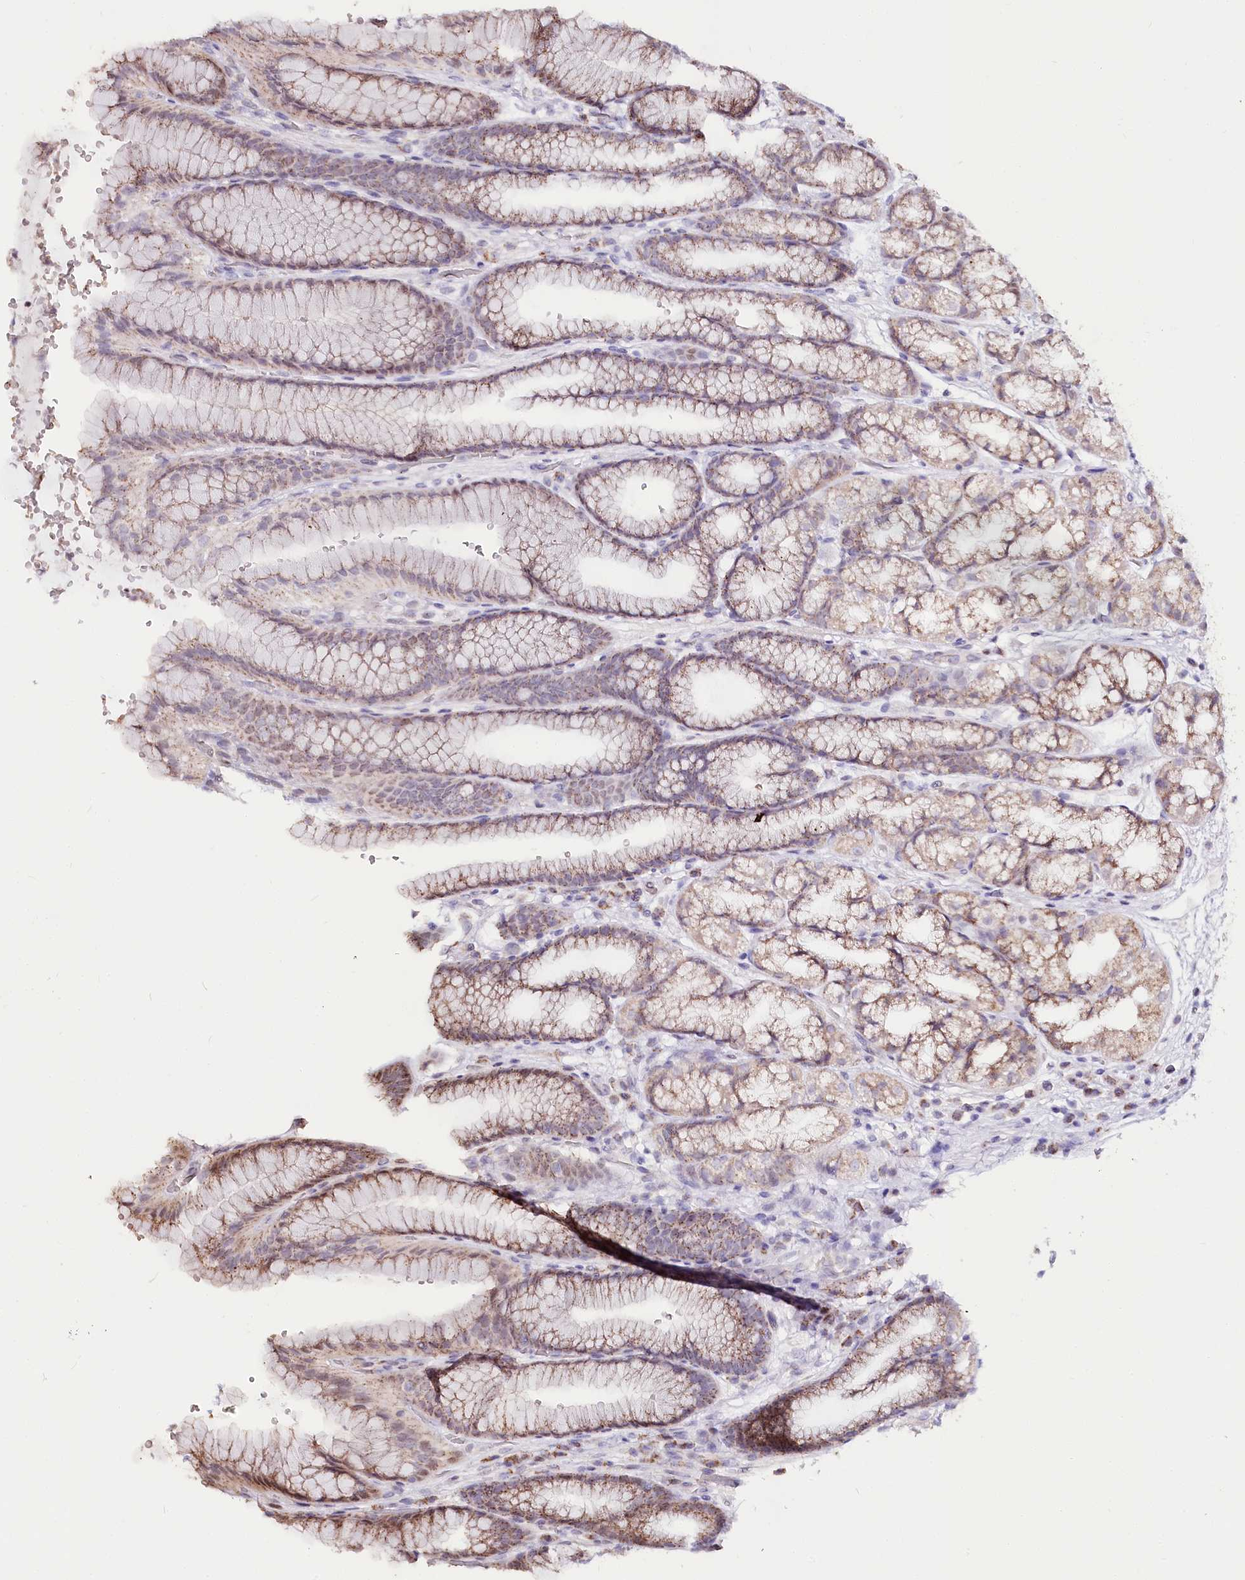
{"staining": {"intensity": "moderate", "quantity": "25%-75%", "location": "cytoplasmic/membranous"}, "tissue": "stomach", "cell_type": "Glandular cells", "image_type": "normal", "snomed": [{"axis": "morphology", "description": "Normal tissue, NOS"}, {"axis": "morphology", "description": "Adenocarcinoma, NOS"}, {"axis": "topography", "description": "Stomach"}], "caption": "Moderate cytoplasmic/membranous protein expression is appreciated in about 25%-75% of glandular cells in stomach.", "gene": "CARD19", "patient": {"sex": "male", "age": 57}}